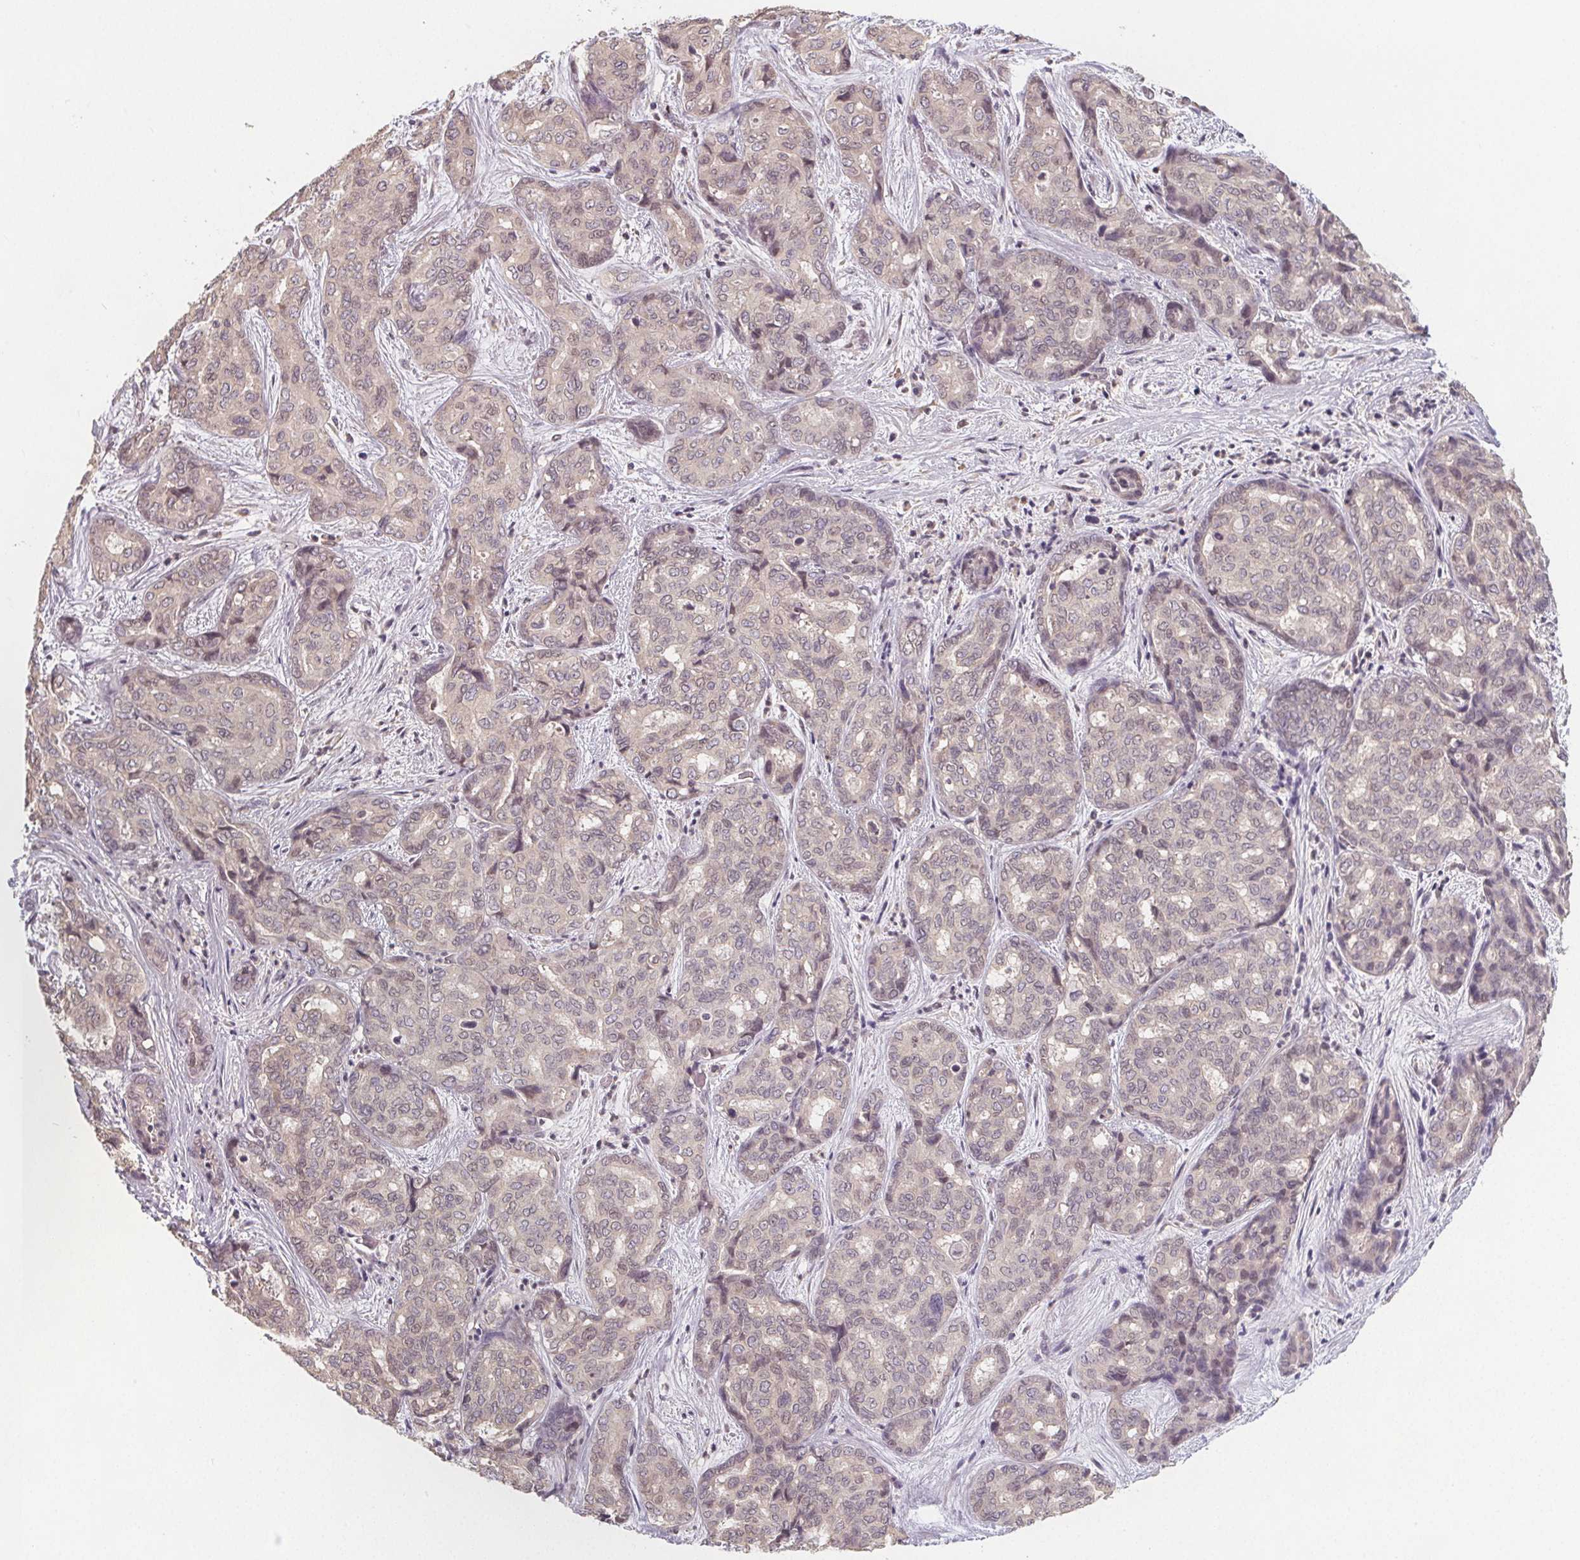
{"staining": {"intensity": "negative", "quantity": "none", "location": "none"}, "tissue": "liver cancer", "cell_type": "Tumor cells", "image_type": "cancer", "snomed": [{"axis": "morphology", "description": "Cholangiocarcinoma"}, {"axis": "topography", "description": "Liver"}], "caption": "IHC photomicrograph of human cholangiocarcinoma (liver) stained for a protein (brown), which displays no positivity in tumor cells.", "gene": "SLC26A2", "patient": {"sex": "female", "age": 64}}